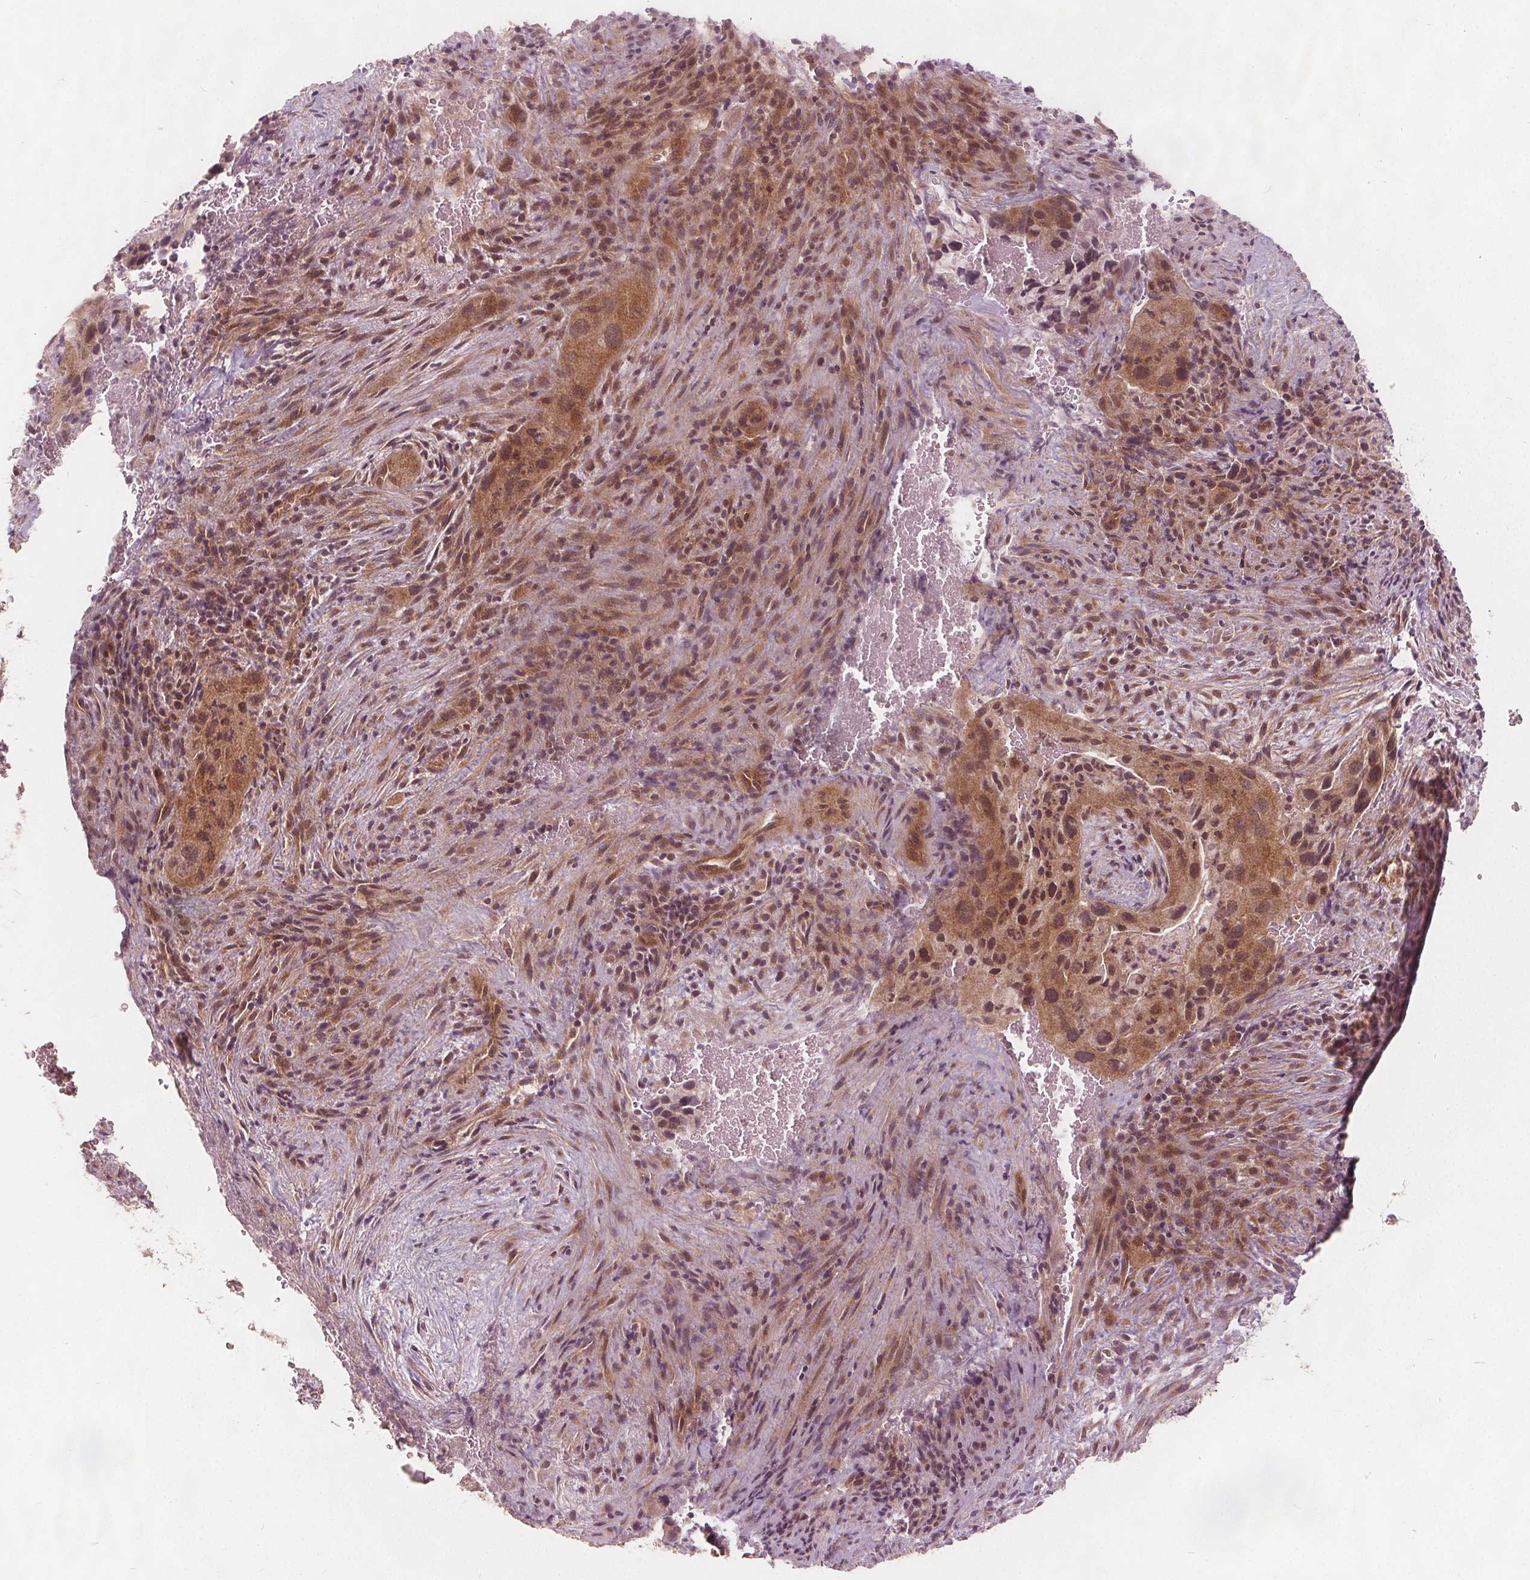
{"staining": {"intensity": "moderate", "quantity": ">75%", "location": "cytoplasmic/membranous,nuclear"}, "tissue": "cervical cancer", "cell_type": "Tumor cells", "image_type": "cancer", "snomed": [{"axis": "morphology", "description": "Squamous cell carcinoma, NOS"}, {"axis": "topography", "description": "Cervix"}], "caption": "A brown stain labels moderate cytoplasmic/membranous and nuclear expression of a protein in human squamous cell carcinoma (cervical) tumor cells.", "gene": "PTPRT", "patient": {"sex": "female", "age": 38}}